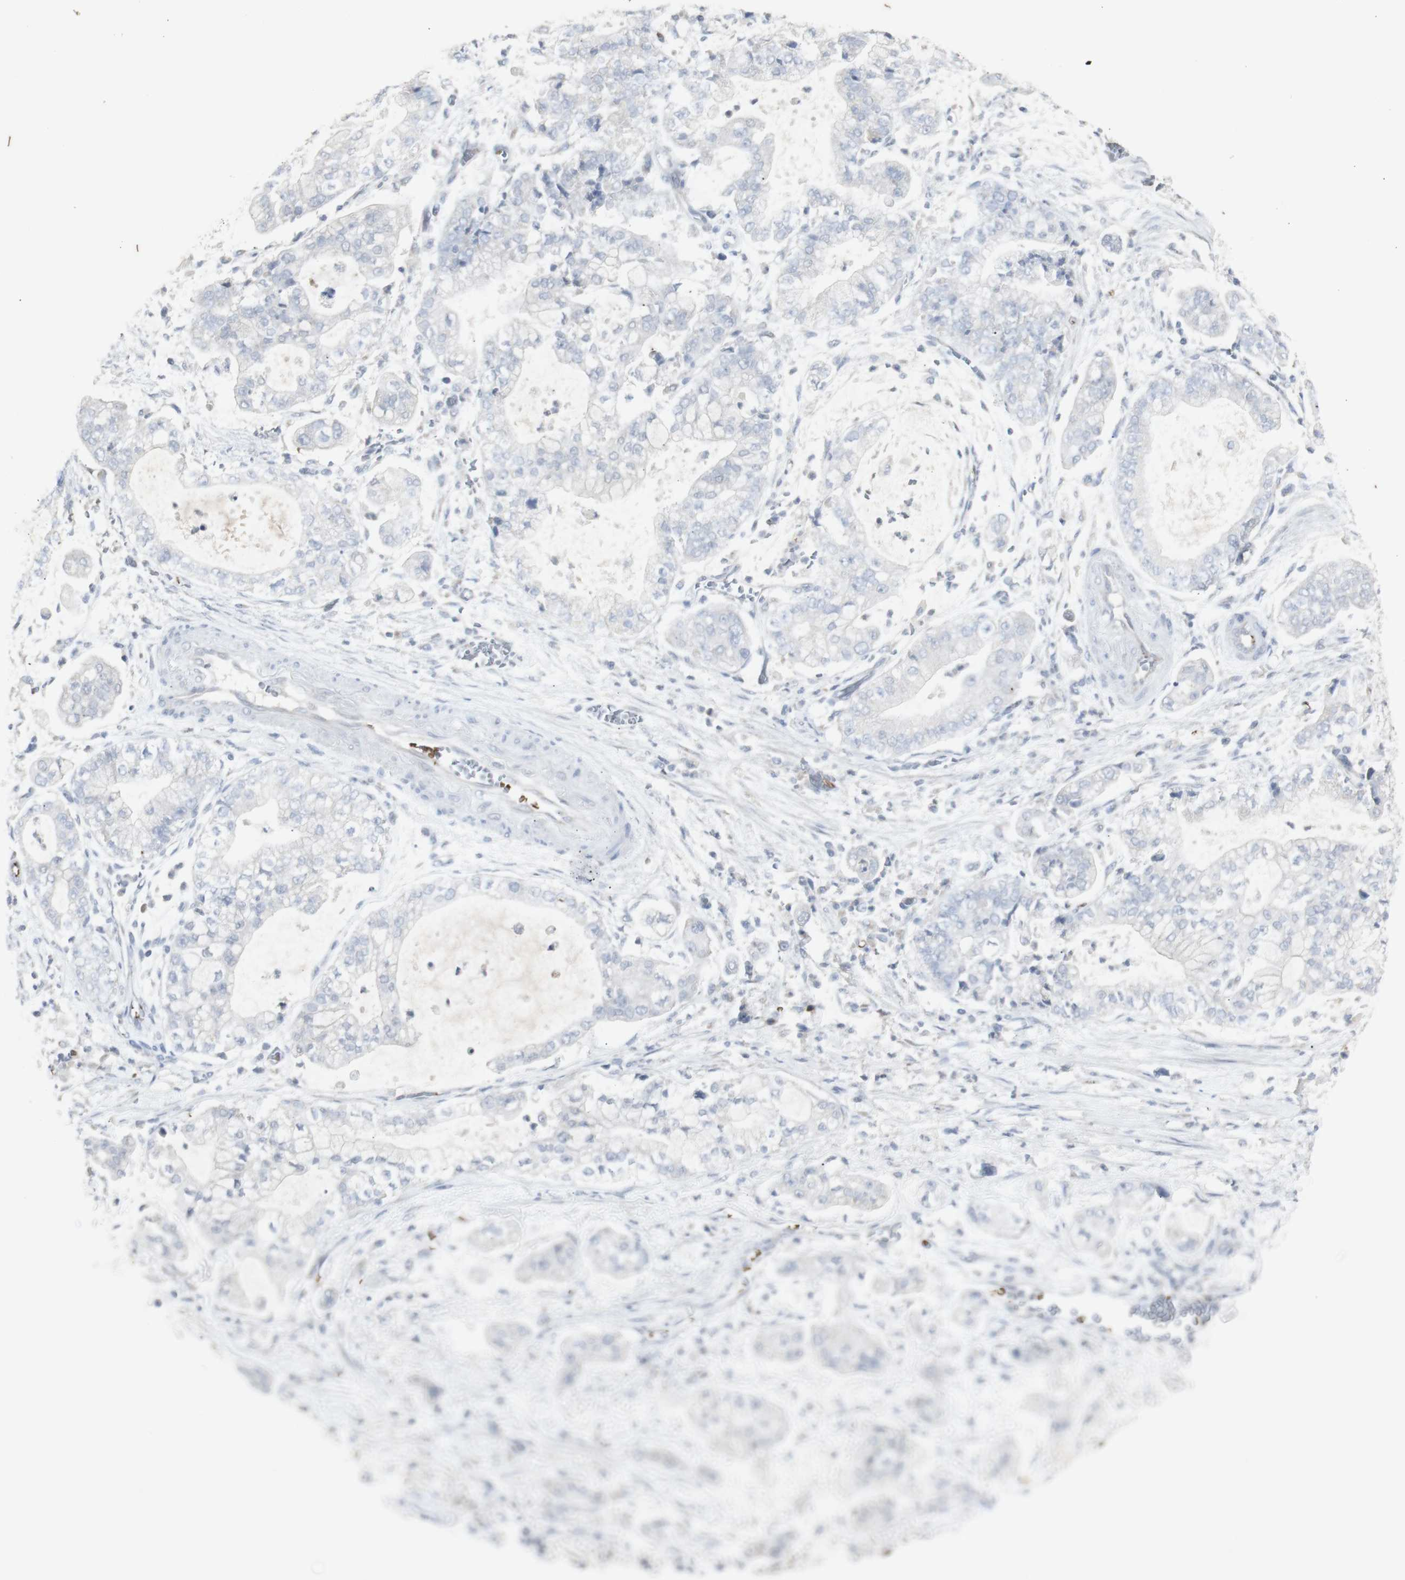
{"staining": {"intensity": "negative", "quantity": "none", "location": "none"}, "tissue": "stomach cancer", "cell_type": "Tumor cells", "image_type": "cancer", "snomed": [{"axis": "morphology", "description": "Adenocarcinoma, NOS"}, {"axis": "topography", "description": "Stomach"}], "caption": "Immunohistochemical staining of adenocarcinoma (stomach) demonstrates no significant staining in tumor cells. Brightfield microscopy of immunohistochemistry (IHC) stained with DAB (3,3'-diaminobenzidine) (brown) and hematoxylin (blue), captured at high magnification.", "gene": "INS", "patient": {"sex": "male", "age": 76}}